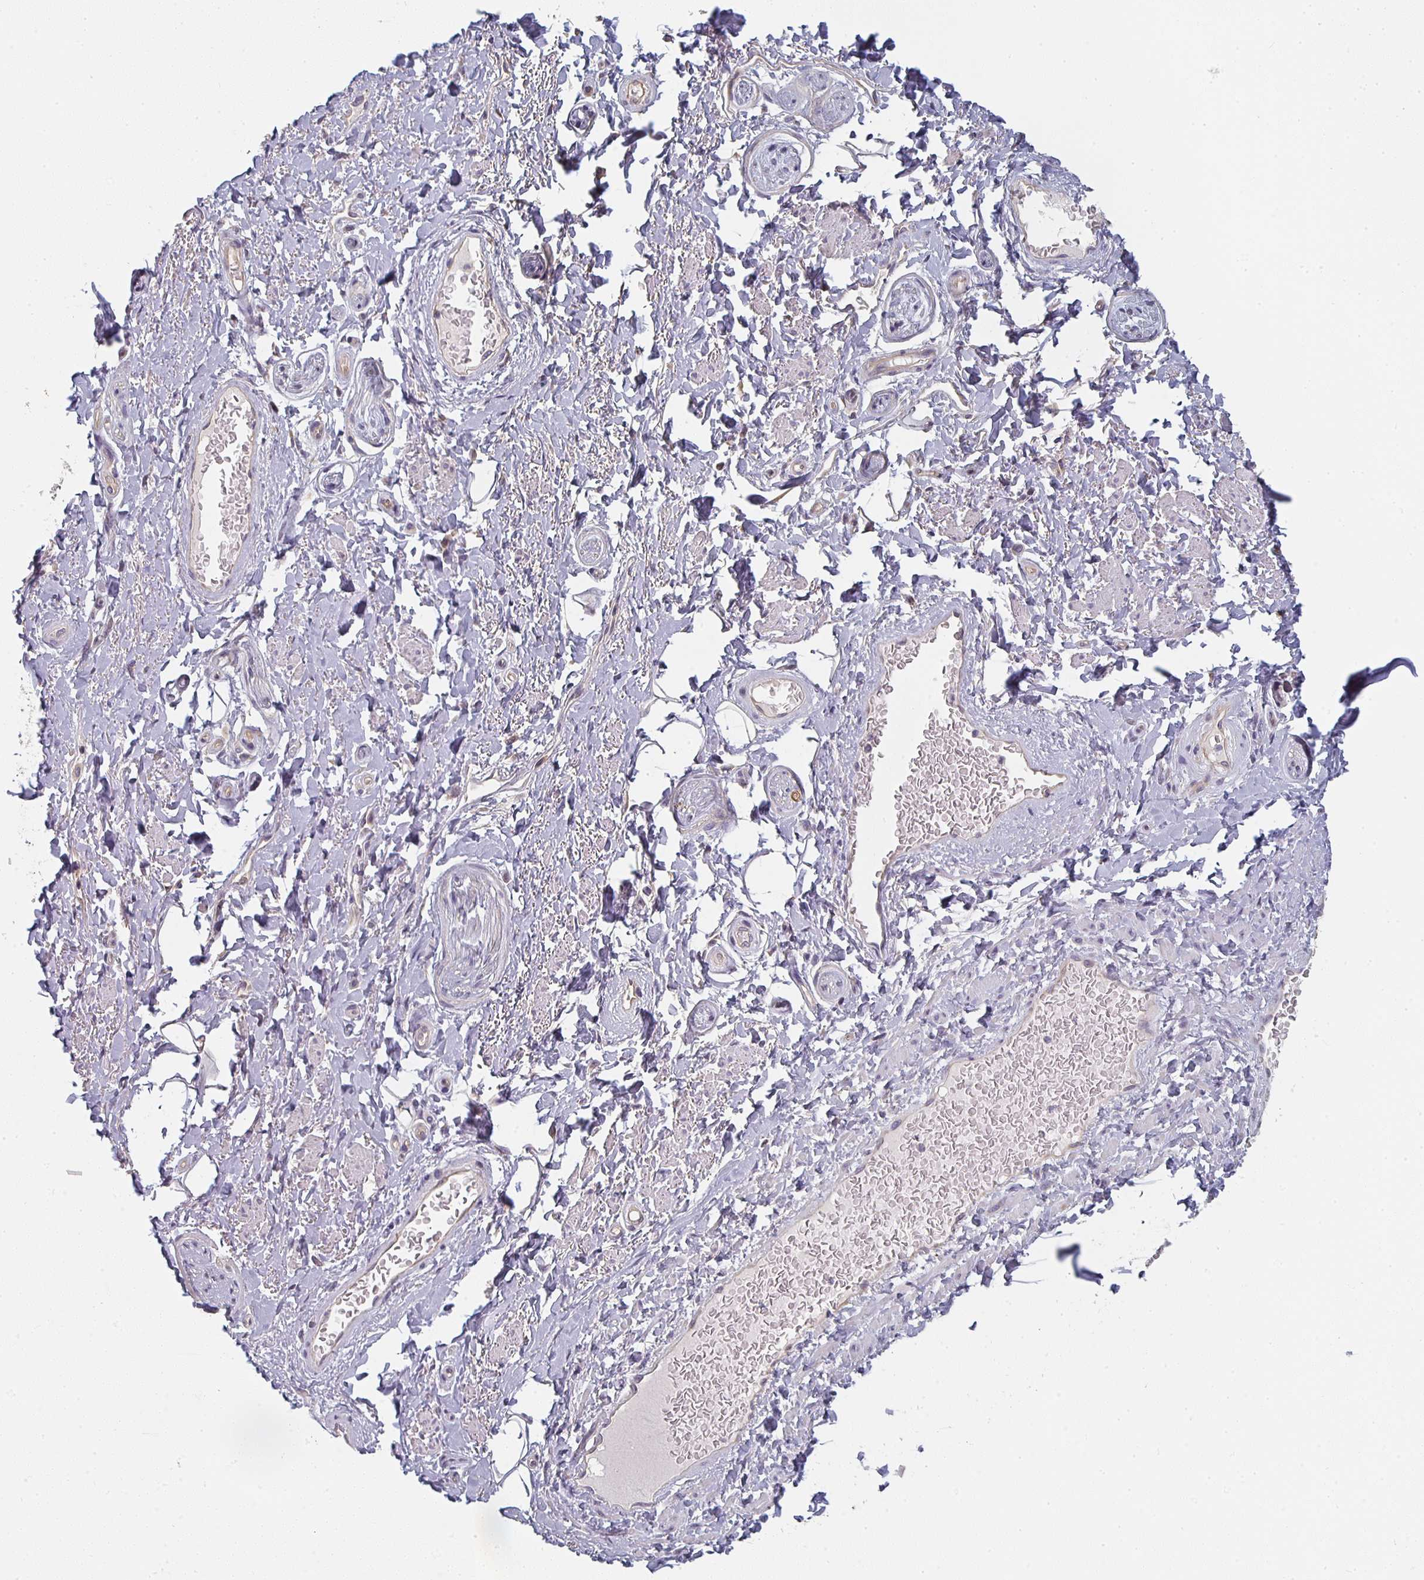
{"staining": {"intensity": "negative", "quantity": "none", "location": "none"}, "tissue": "adipose tissue", "cell_type": "Adipocytes", "image_type": "normal", "snomed": [{"axis": "morphology", "description": "Normal tissue, NOS"}, {"axis": "topography", "description": "Peripheral nerve tissue"}], "caption": "IHC of benign adipose tissue reveals no expression in adipocytes.", "gene": "CTHRC1", "patient": {"sex": "male", "age": 51}}